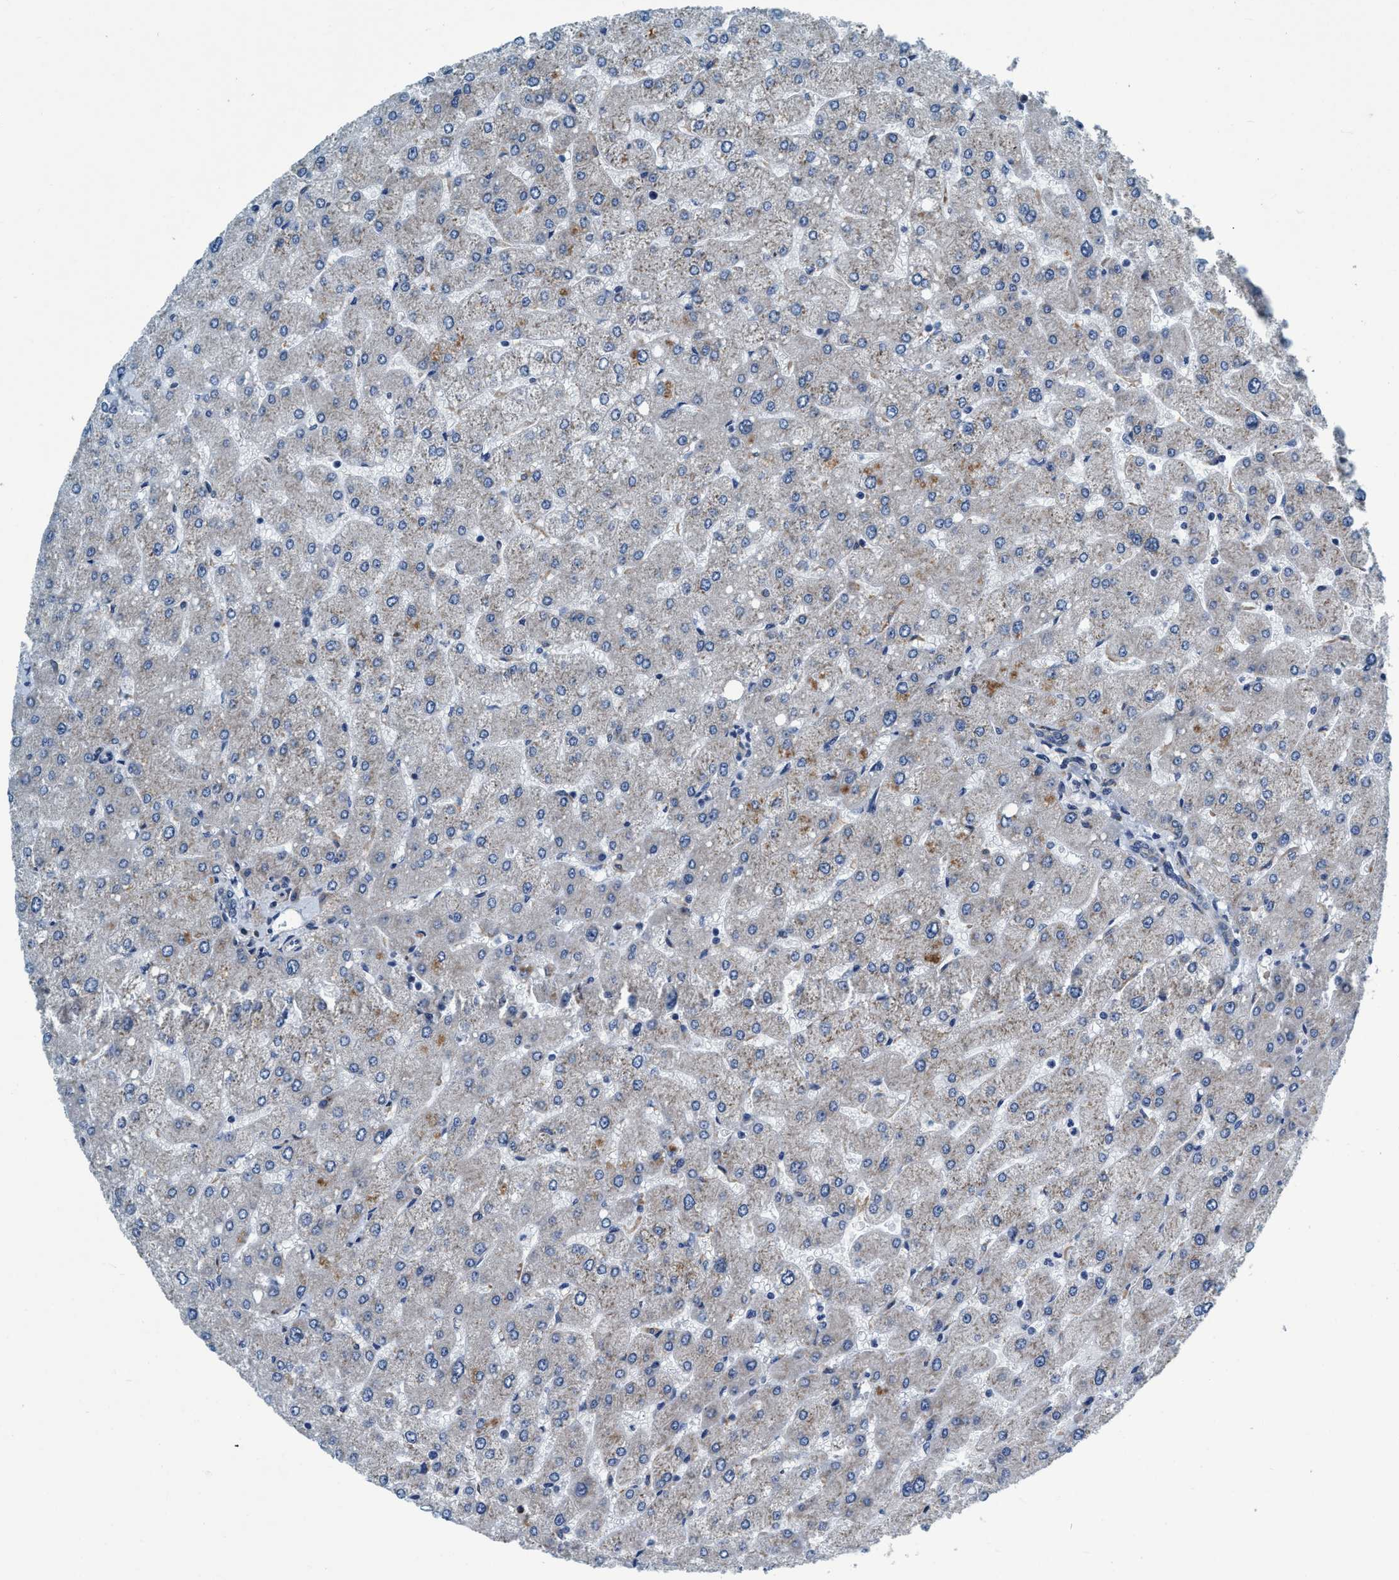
{"staining": {"intensity": "negative", "quantity": "none", "location": "none"}, "tissue": "liver", "cell_type": "Cholangiocytes", "image_type": "normal", "snomed": [{"axis": "morphology", "description": "Normal tissue, NOS"}, {"axis": "topography", "description": "Liver"}], "caption": "This is a image of immunohistochemistry staining of benign liver, which shows no staining in cholangiocytes.", "gene": "ARMC9", "patient": {"sex": "male", "age": 55}}